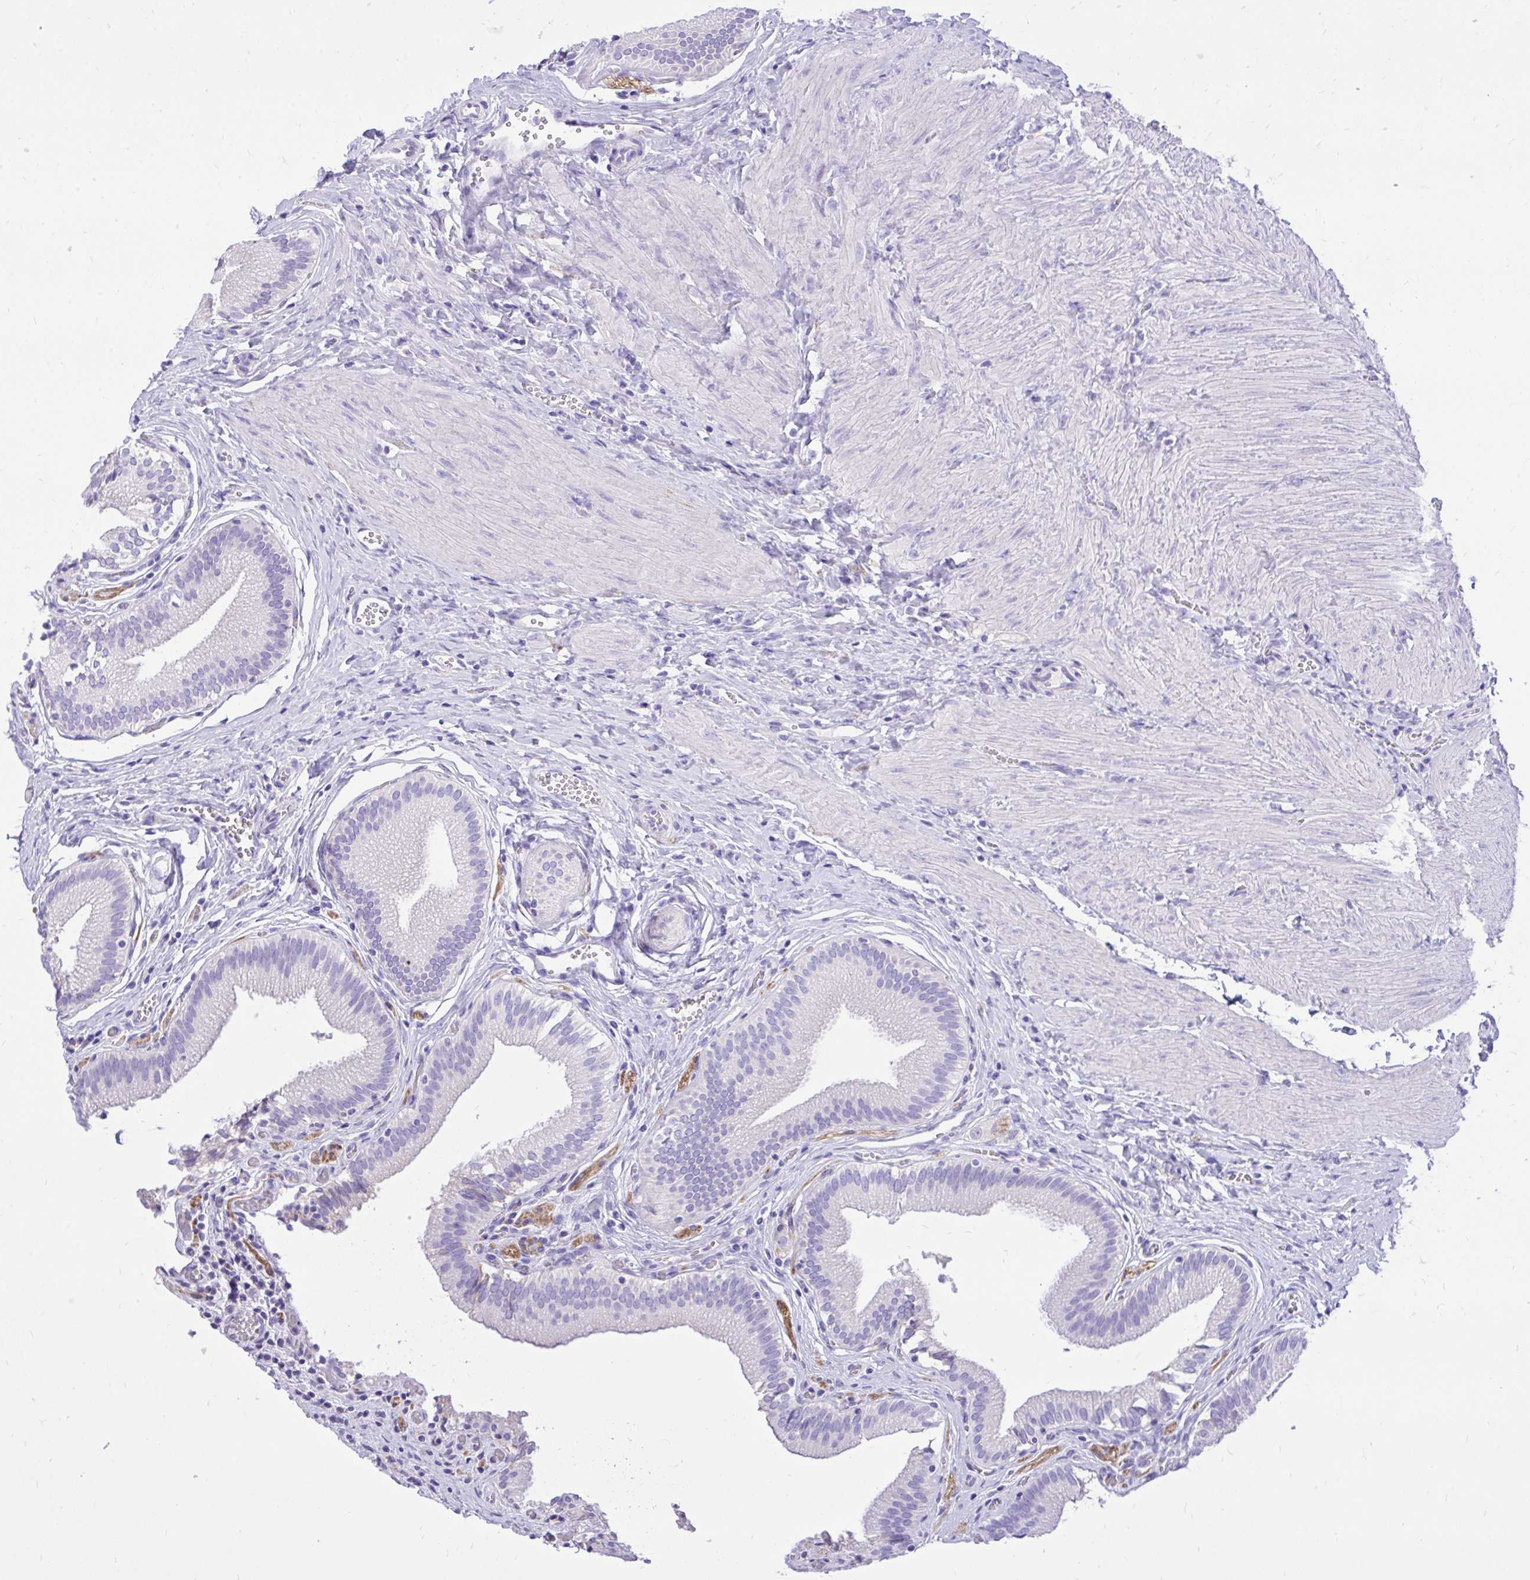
{"staining": {"intensity": "negative", "quantity": "none", "location": "none"}, "tissue": "gallbladder", "cell_type": "Glandular cells", "image_type": "normal", "snomed": [{"axis": "morphology", "description": "Normal tissue, NOS"}, {"axis": "topography", "description": "Gallbladder"}, {"axis": "topography", "description": "Peripheral nerve tissue"}], "caption": "A histopathology image of human gallbladder is negative for staining in glandular cells. (DAB IHC, high magnification).", "gene": "MON1A", "patient": {"sex": "male", "age": 17}}